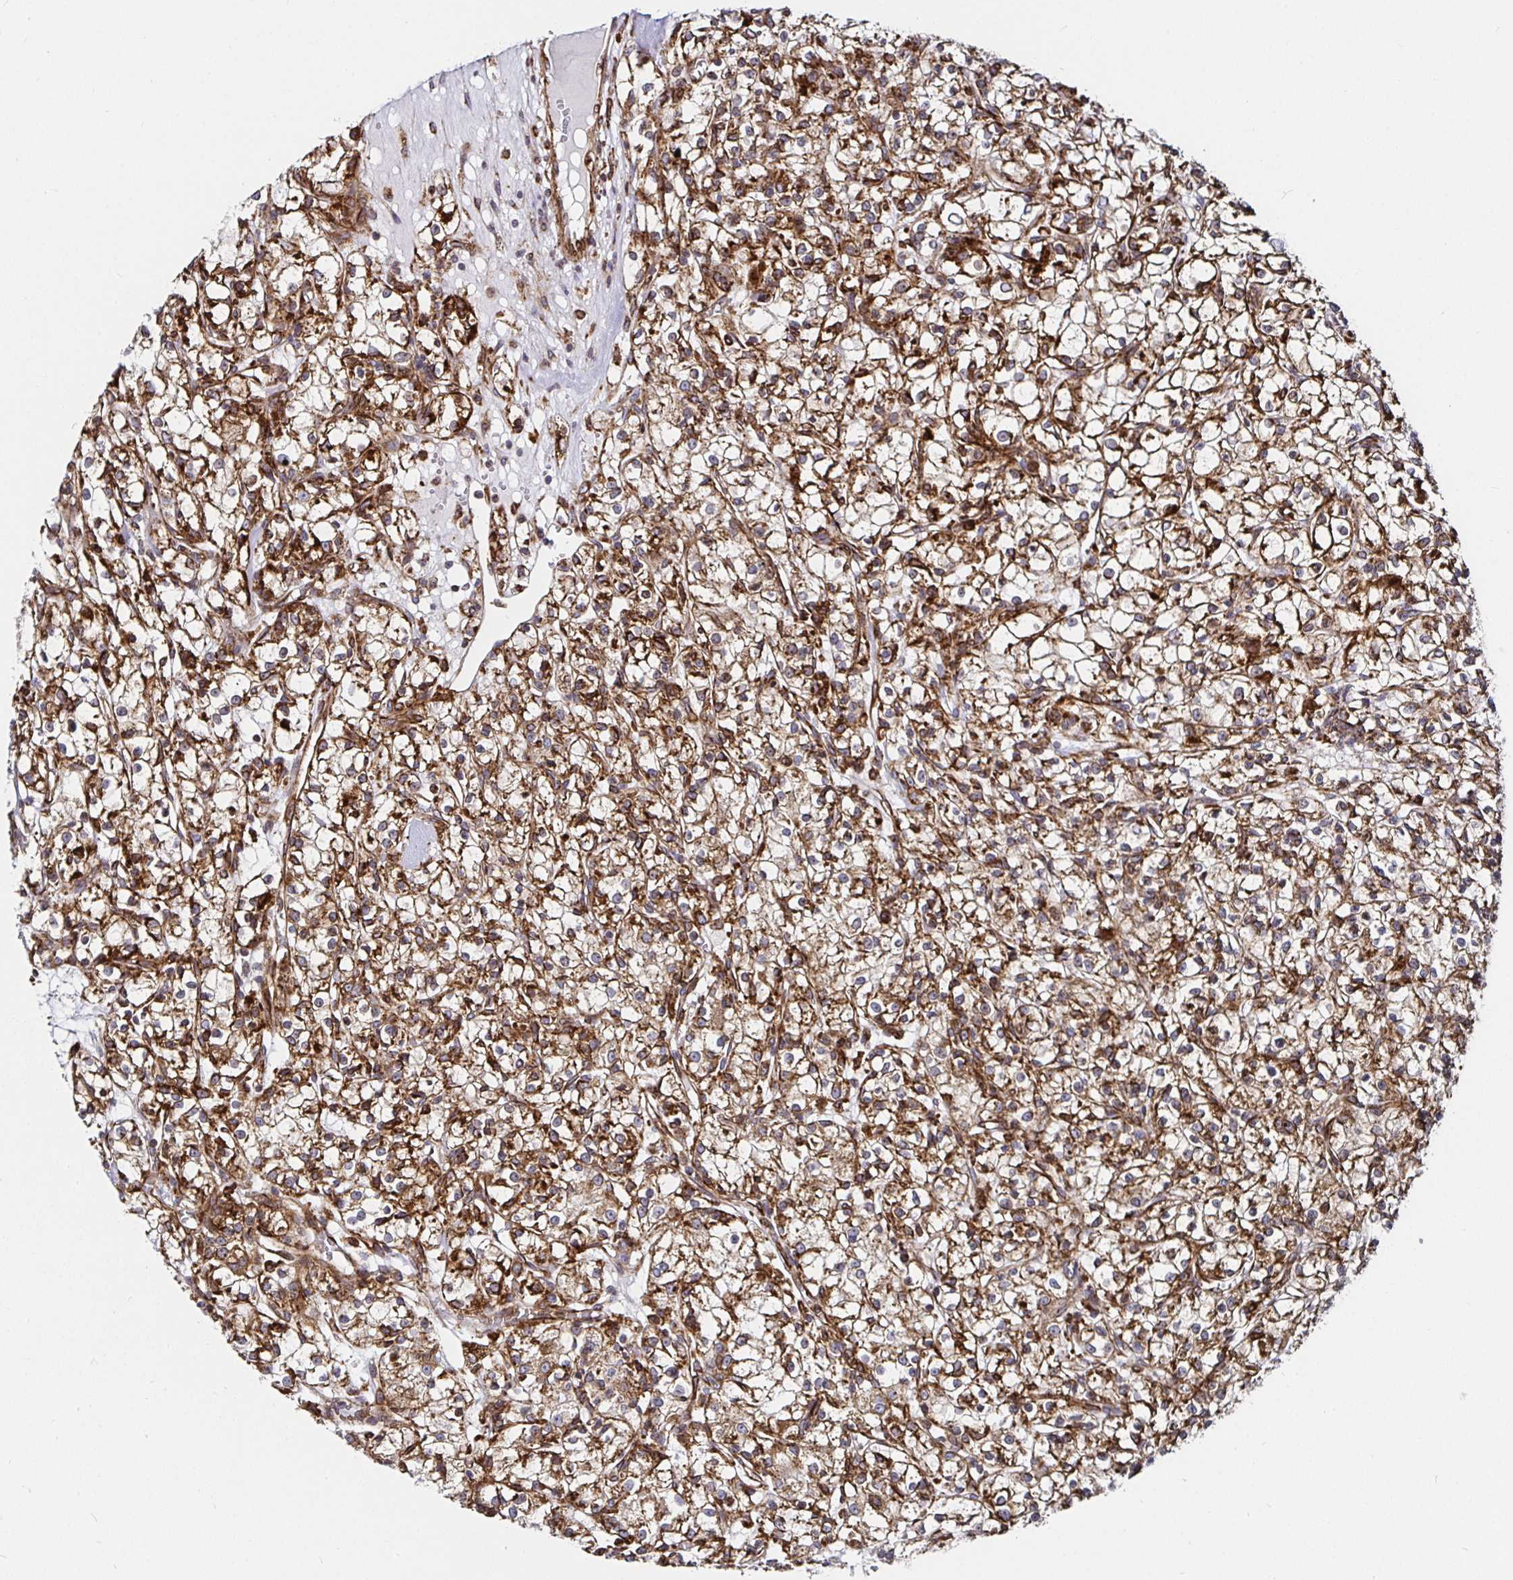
{"staining": {"intensity": "moderate", "quantity": ">75%", "location": "cytoplasmic/membranous"}, "tissue": "renal cancer", "cell_type": "Tumor cells", "image_type": "cancer", "snomed": [{"axis": "morphology", "description": "Adenocarcinoma, NOS"}, {"axis": "topography", "description": "Kidney"}], "caption": "An immunohistochemistry (IHC) histopathology image of neoplastic tissue is shown. Protein staining in brown highlights moderate cytoplasmic/membranous positivity in renal cancer (adenocarcinoma) within tumor cells.", "gene": "SMYD3", "patient": {"sex": "female", "age": 59}}